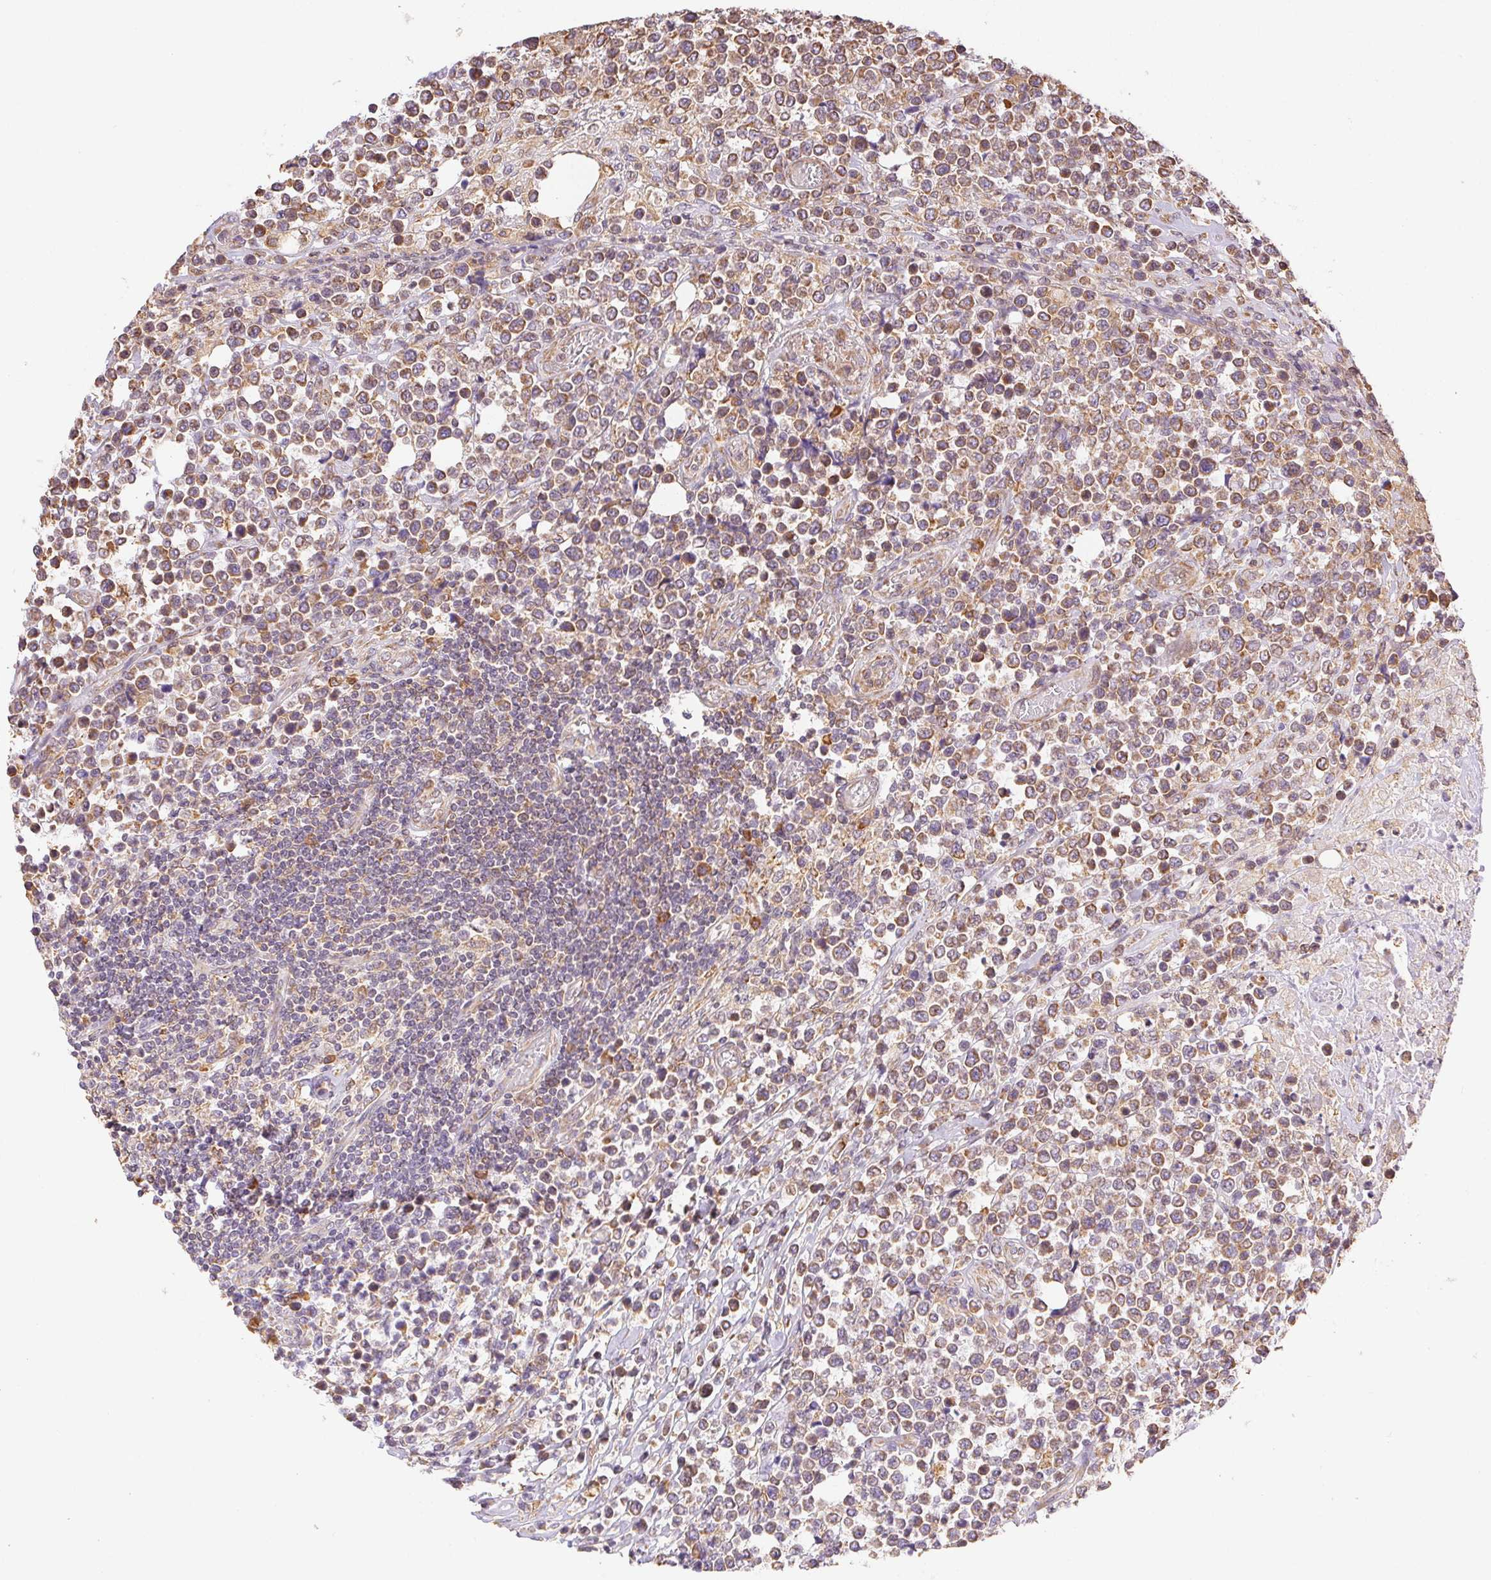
{"staining": {"intensity": "moderate", "quantity": ">75%", "location": "cytoplasmic/membranous"}, "tissue": "lymphoma", "cell_type": "Tumor cells", "image_type": "cancer", "snomed": [{"axis": "morphology", "description": "Malignant lymphoma, non-Hodgkin's type, High grade"}, {"axis": "topography", "description": "Soft tissue"}], "caption": "An IHC photomicrograph of neoplastic tissue is shown. Protein staining in brown labels moderate cytoplasmic/membranous positivity in malignant lymphoma, non-Hodgkin's type (high-grade) within tumor cells. (brown staining indicates protein expression, while blue staining denotes nuclei).", "gene": "ENTREP1", "patient": {"sex": "female", "age": 56}}